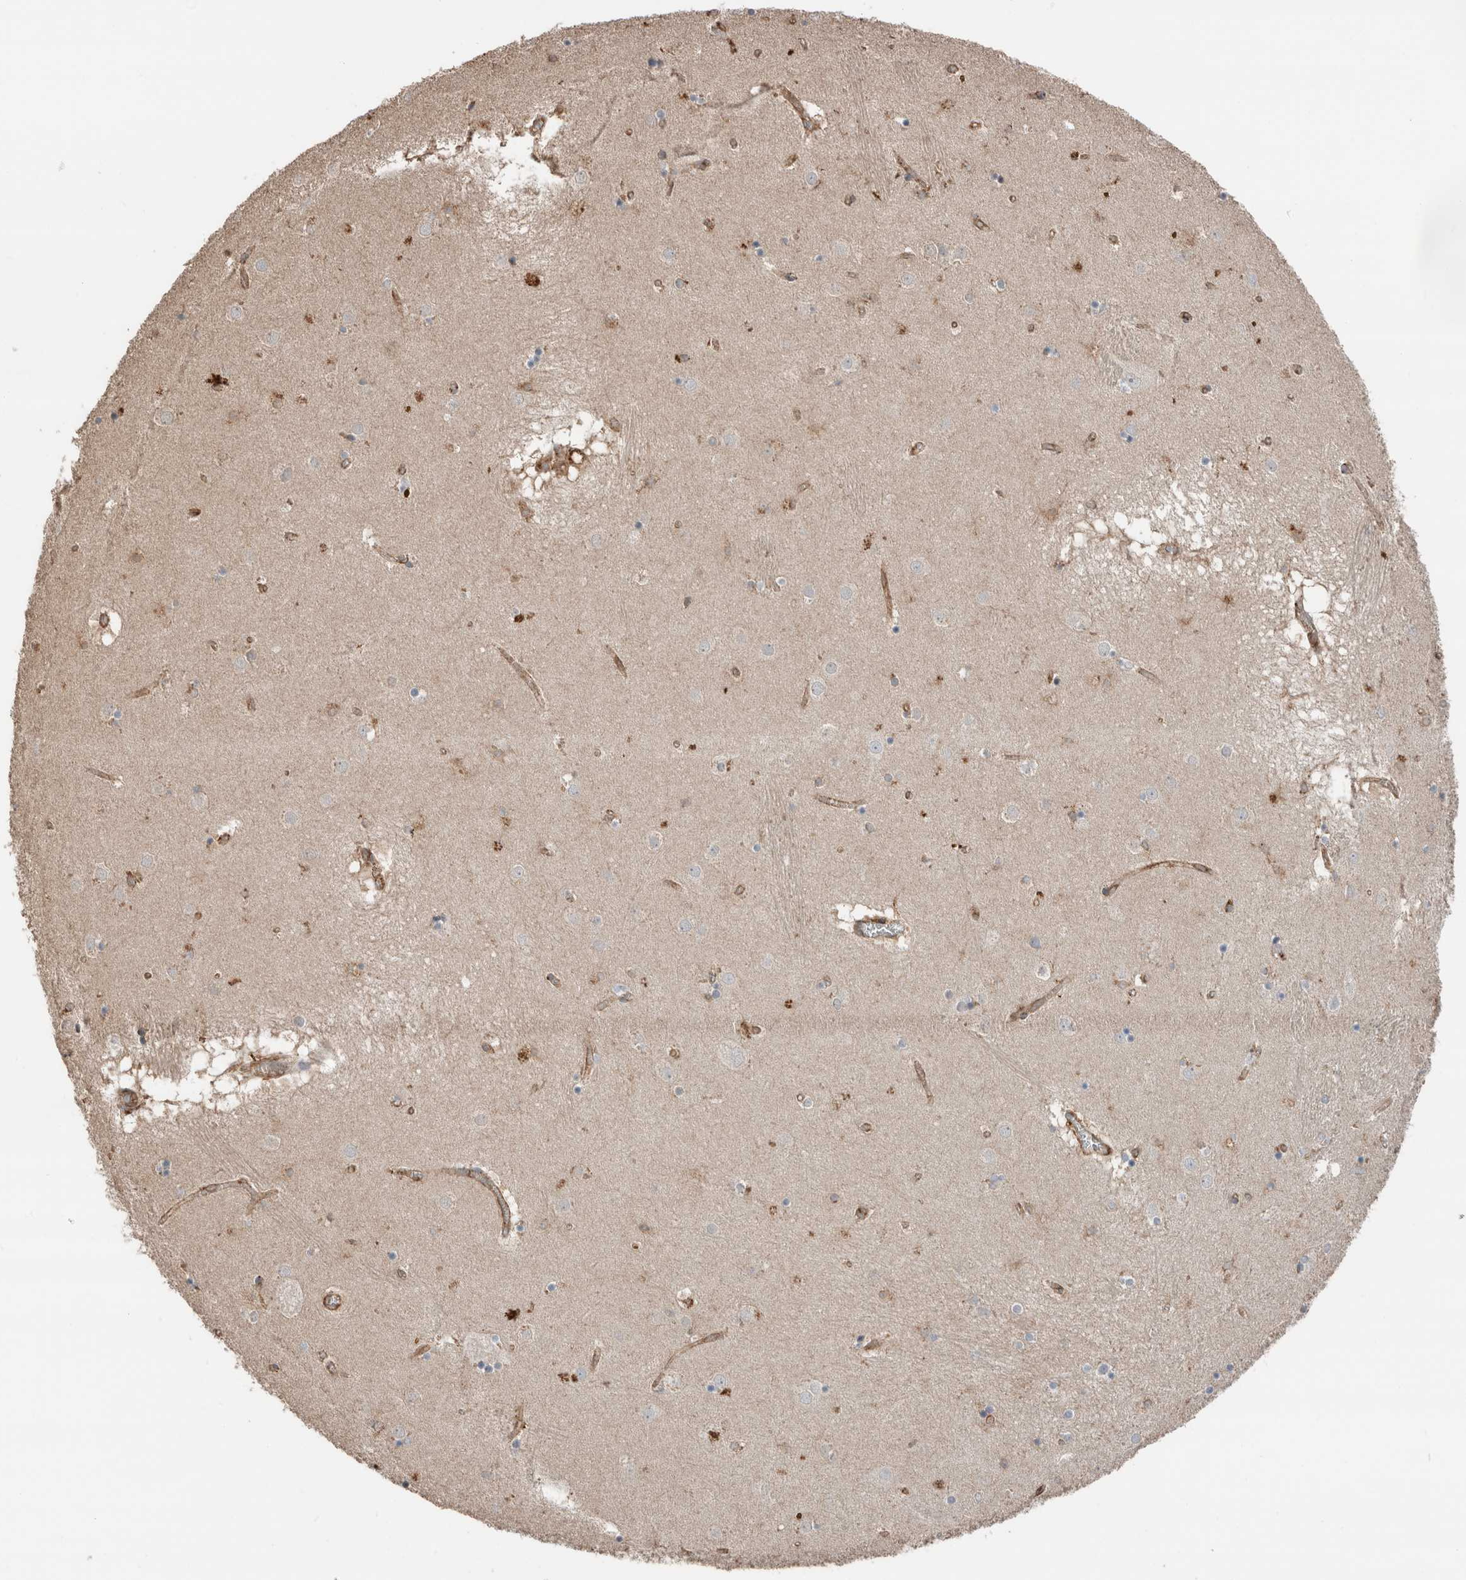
{"staining": {"intensity": "moderate", "quantity": "<25%", "location": "cytoplasmic/membranous"}, "tissue": "caudate", "cell_type": "Glial cells", "image_type": "normal", "snomed": [{"axis": "morphology", "description": "Normal tissue, NOS"}, {"axis": "topography", "description": "Lateral ventricle wall"}], "caption": "A photomicrograph showing moderate cytoplasmic/membranous staining in approximately <25% of glial cells in normal caudate, as visualized by brown immunohistochemical staining.", "gene": "ERAP2", "patient": {"sex": "male", "age": 70}}